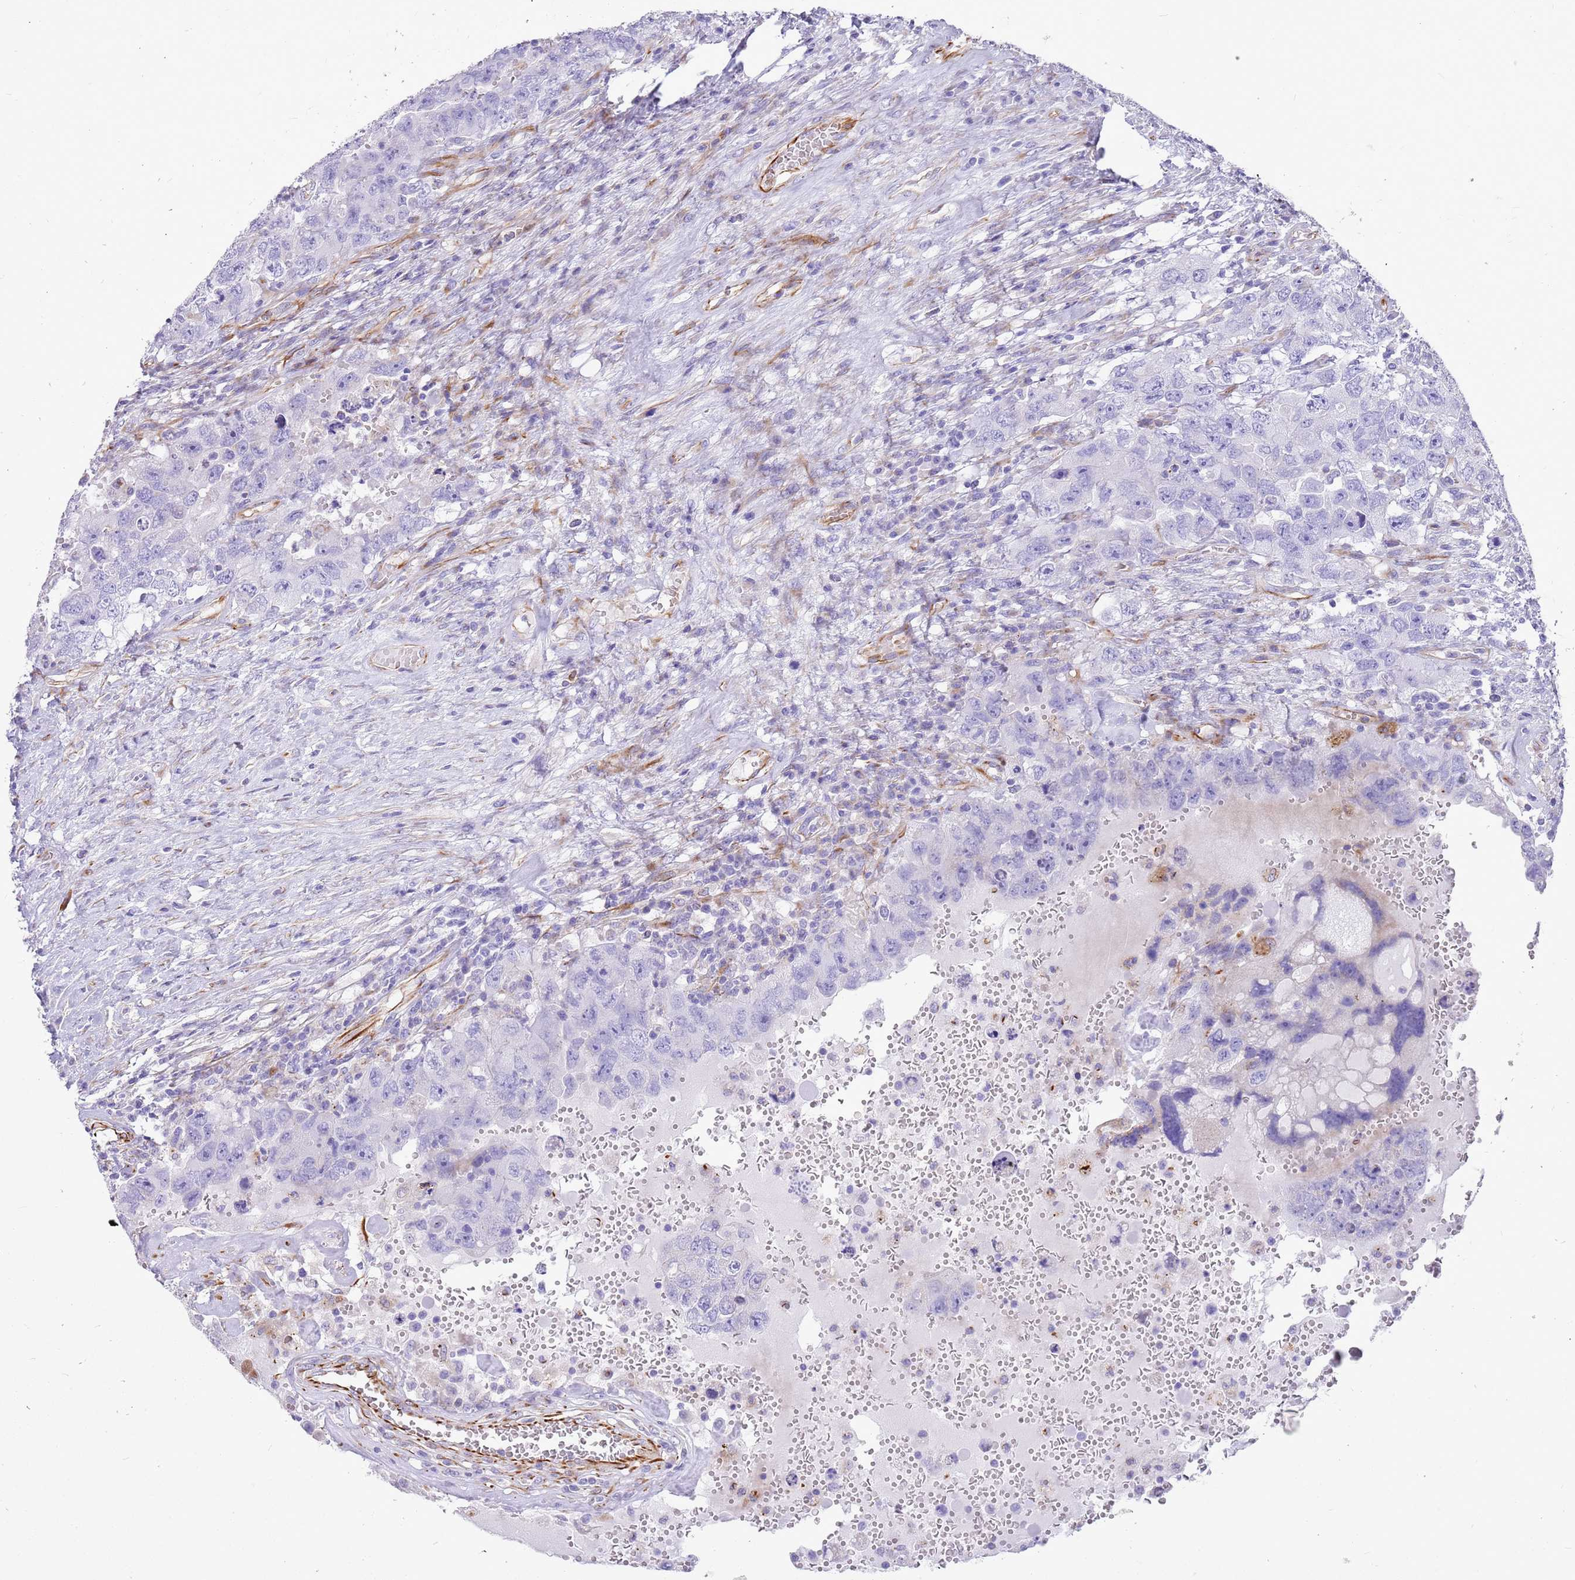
{"staining": {"intensity": "negative", "quantity": "none", "location": "none"}, "tissue": "testis cancer", "cell_type": "Tumor cells", "image_type": "cancer", "snomed": [{"axis": "morphology", "description": "Carcinoma, Embryonal, NOS"}, {"axis": "topography", "description": "Testis"}], "caption": "The image demonstrates no staining of tumor cells in testis embryonal carcinoma. Brightfield microscopy of IHC stained with DAB (brown) and hematoxylin (blue), captured at high magnification.", "gene": "ZDHHC1", "patient": {"sex": "male", "age": 26}}